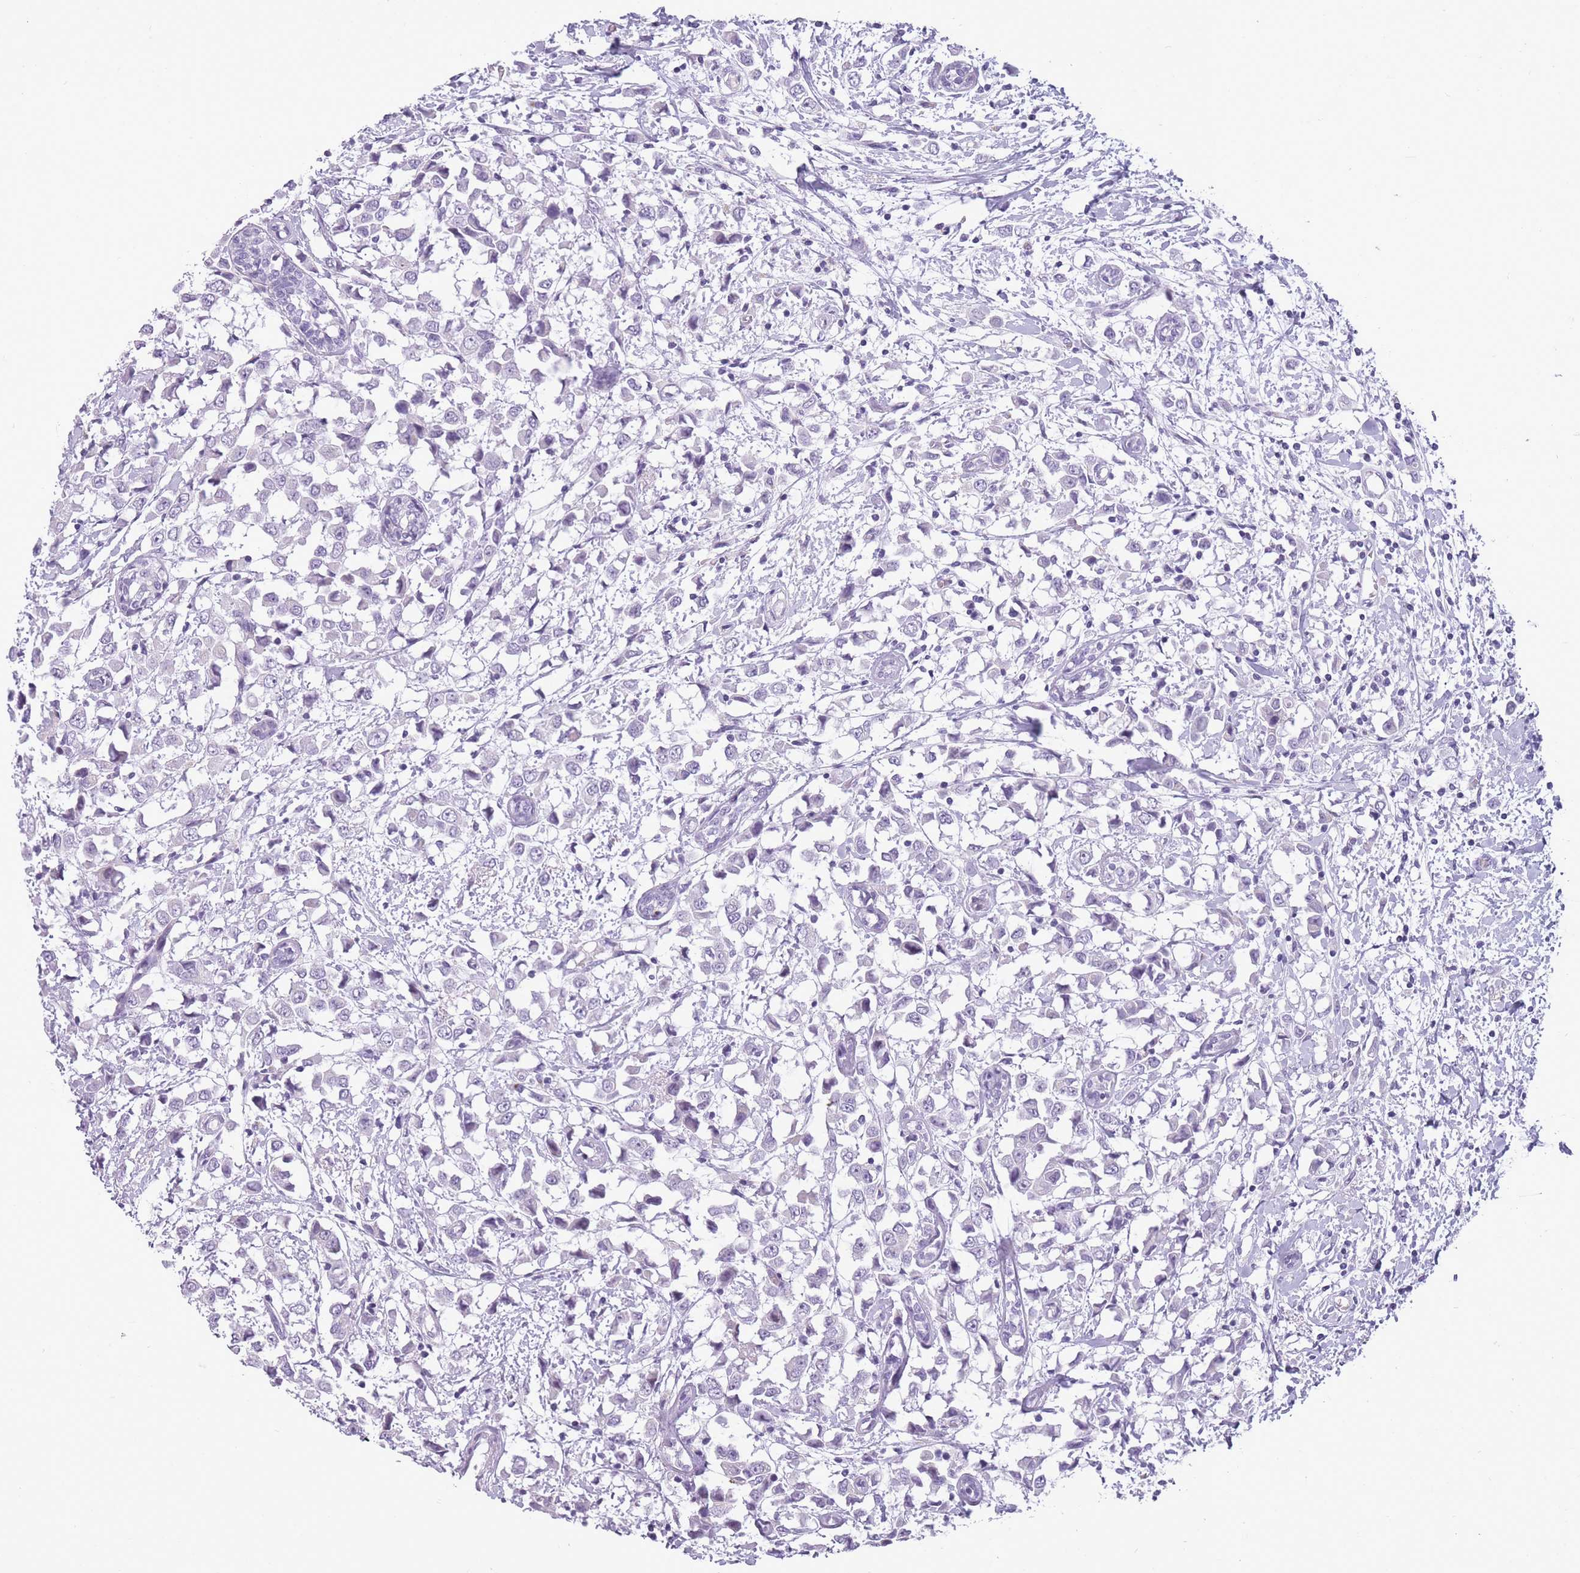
{"staining": {"intensity": "negative", "quantity": "none", "location": "none"}, "tissue": "breast cancer", "cell_type": "Tumor cells", "image_type": "cancer", "snomed": [{"axis": "morphology", "description": "Duct carcinoma"}, {"axis": "topography", "description": "Breast"}], "caption": "Immunohistochemical staining of breast cancer (infiltrating ductal carcinoma) reveals no significant positivity in tumor cells.", "gene": "GOLGA6D", "patient": {"sex": "female", "age": 61}}